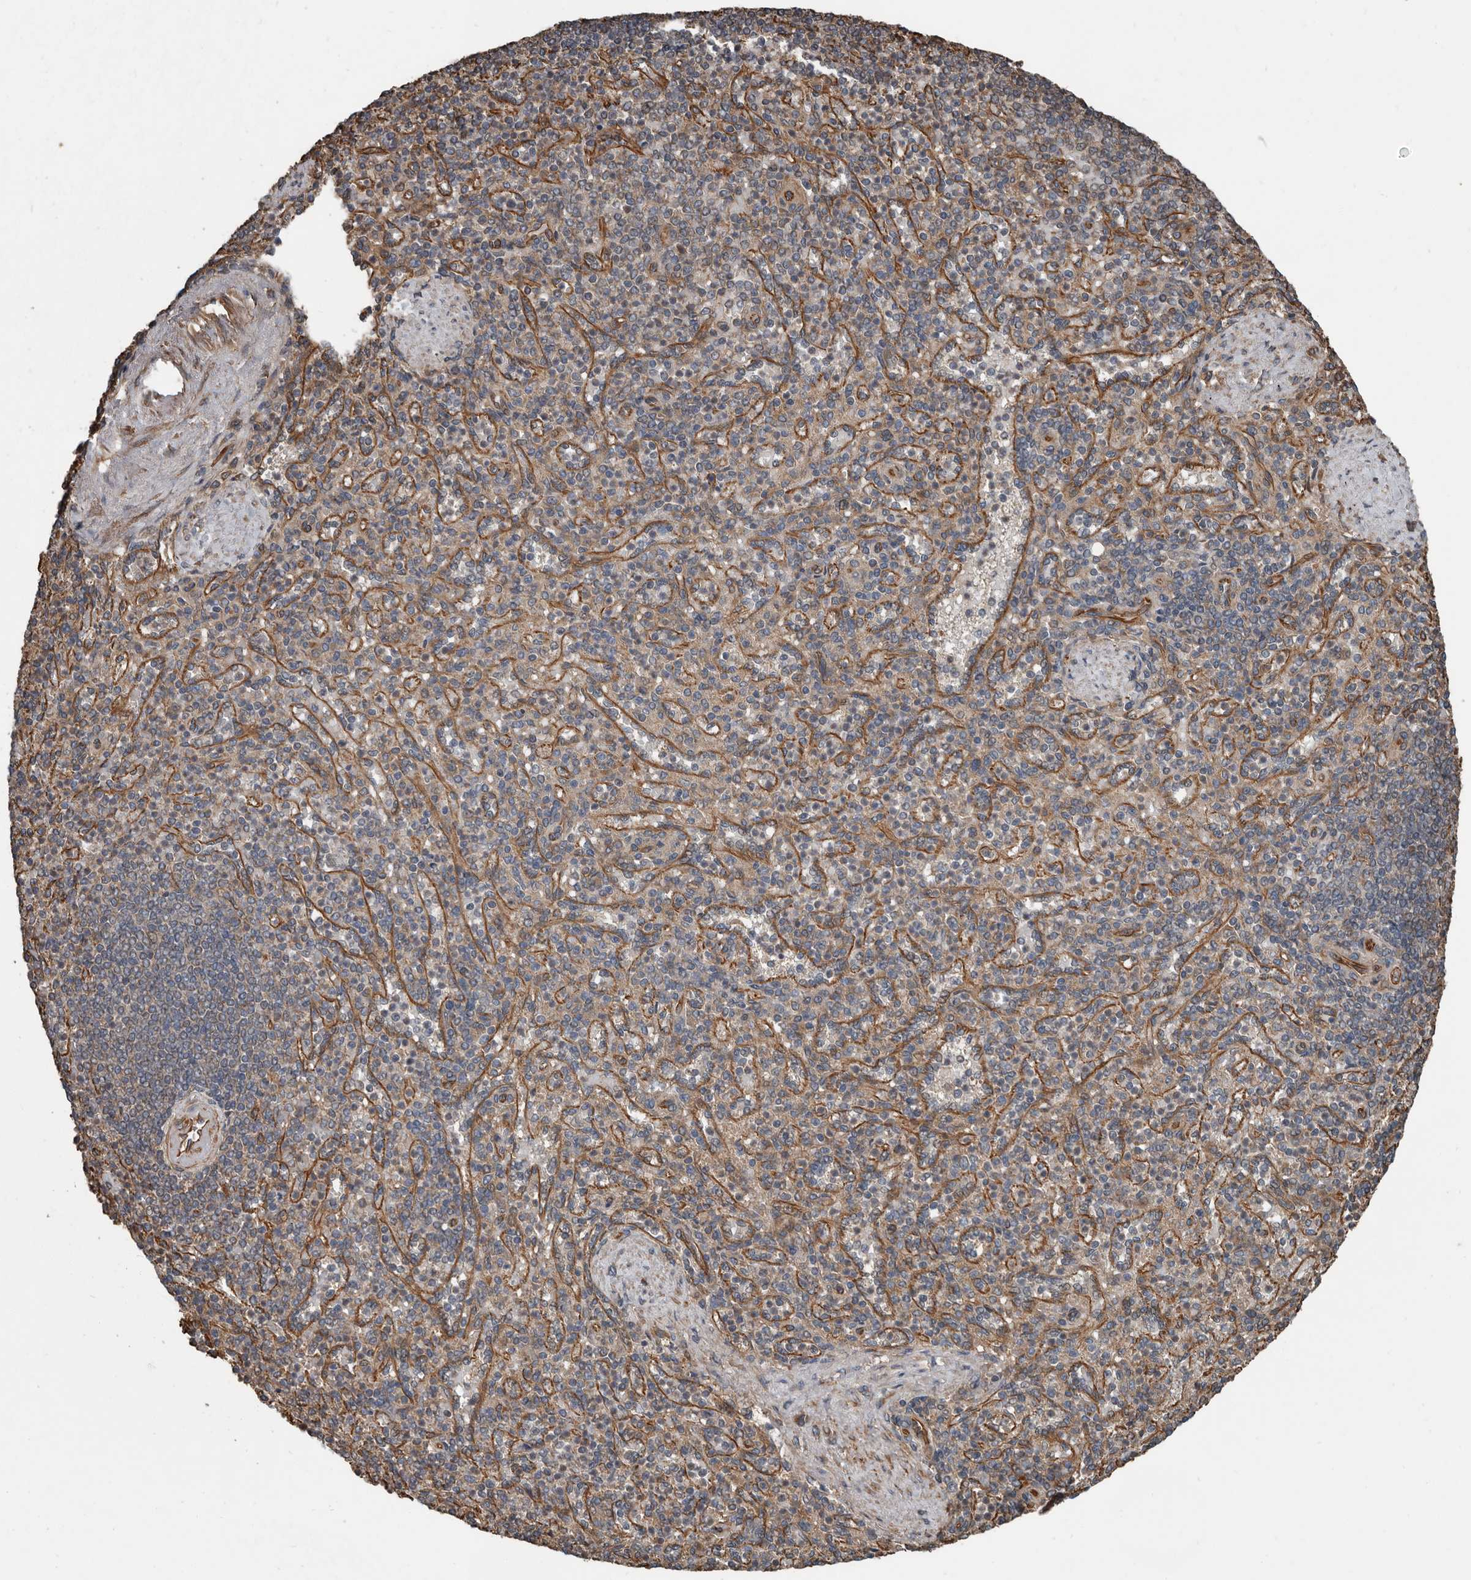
{"staining": {"intensity": "negative", "quantity": "none", "location": "none"}, "tissue": "spleen", "cell_type": "Cells in red pulp", "image_type": "normal", "snomed": [{"axis": "morphology", "description": "Normal tissue, NOS"}, {"axis": "topography", "description": "Spleen"}], "caption": "Cells in red pulp show no significant expression in unremarkable spleen.", "gene": "YOD1", "patient": {"sex": "female", "age": 74}}